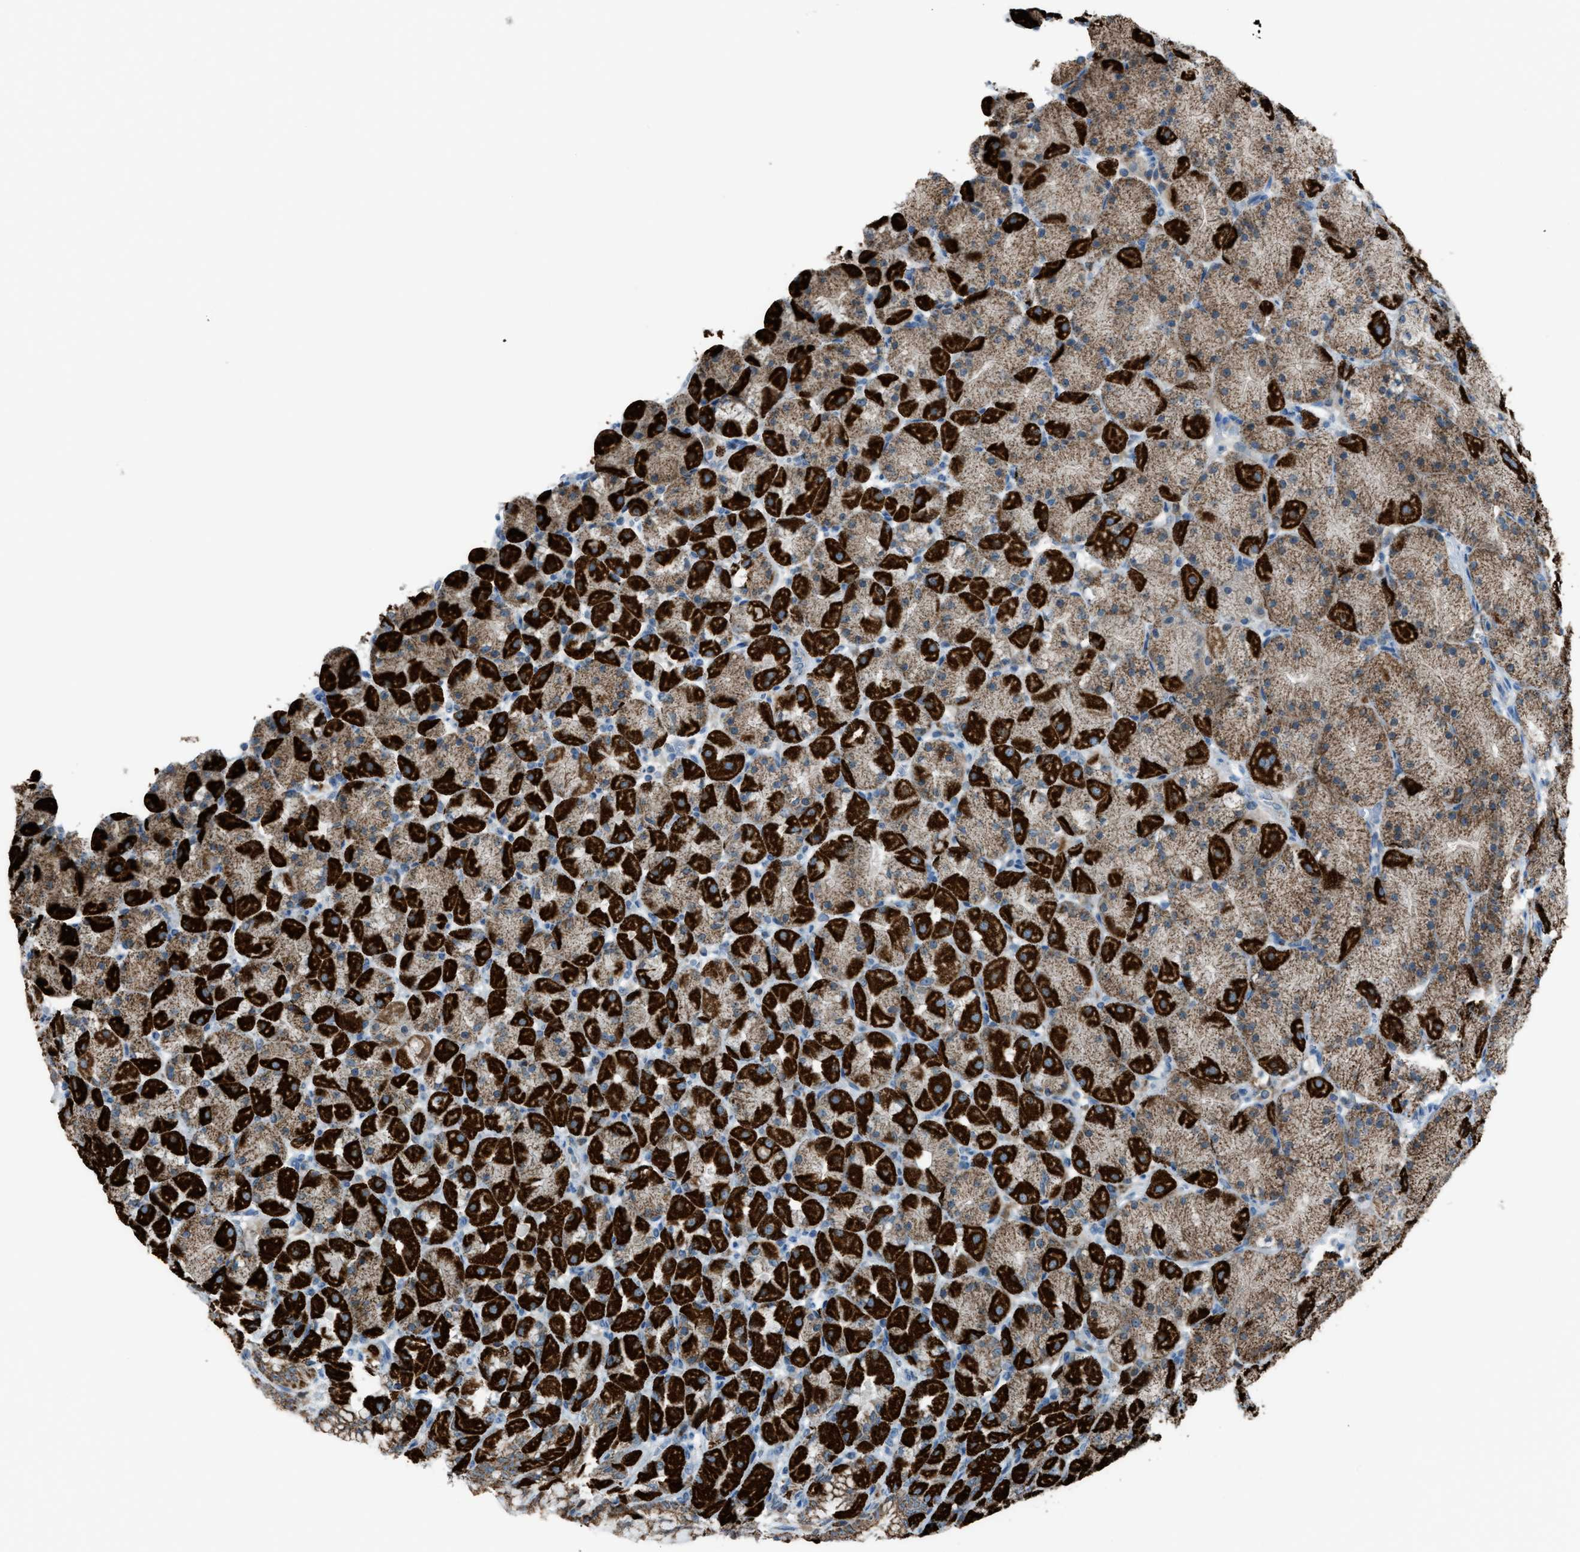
{"staining": {"intensity": "strong", "quantity": ">75%", "location": "cytoplasmic/membranous"}, "tissue": "stomach", "cell_type": "Glandular cells", "image_type": "normal", "snomed": [{"axis": "morphology", "description": "Normal tissue, NOS"}, {"axis": "topography", "description": "Stomach, upper"}], "caption": "Protein staining demonstrates strong cytoplasmic/membranous staining in approximately >75% of glandular cells in normal stomach. (Stains: DAB in brown, nuclei in blue, Microscopy: brightfield microscopy at high magnification).", "gene": "SRM", "patient": {"sex": "female", "age": 56}}